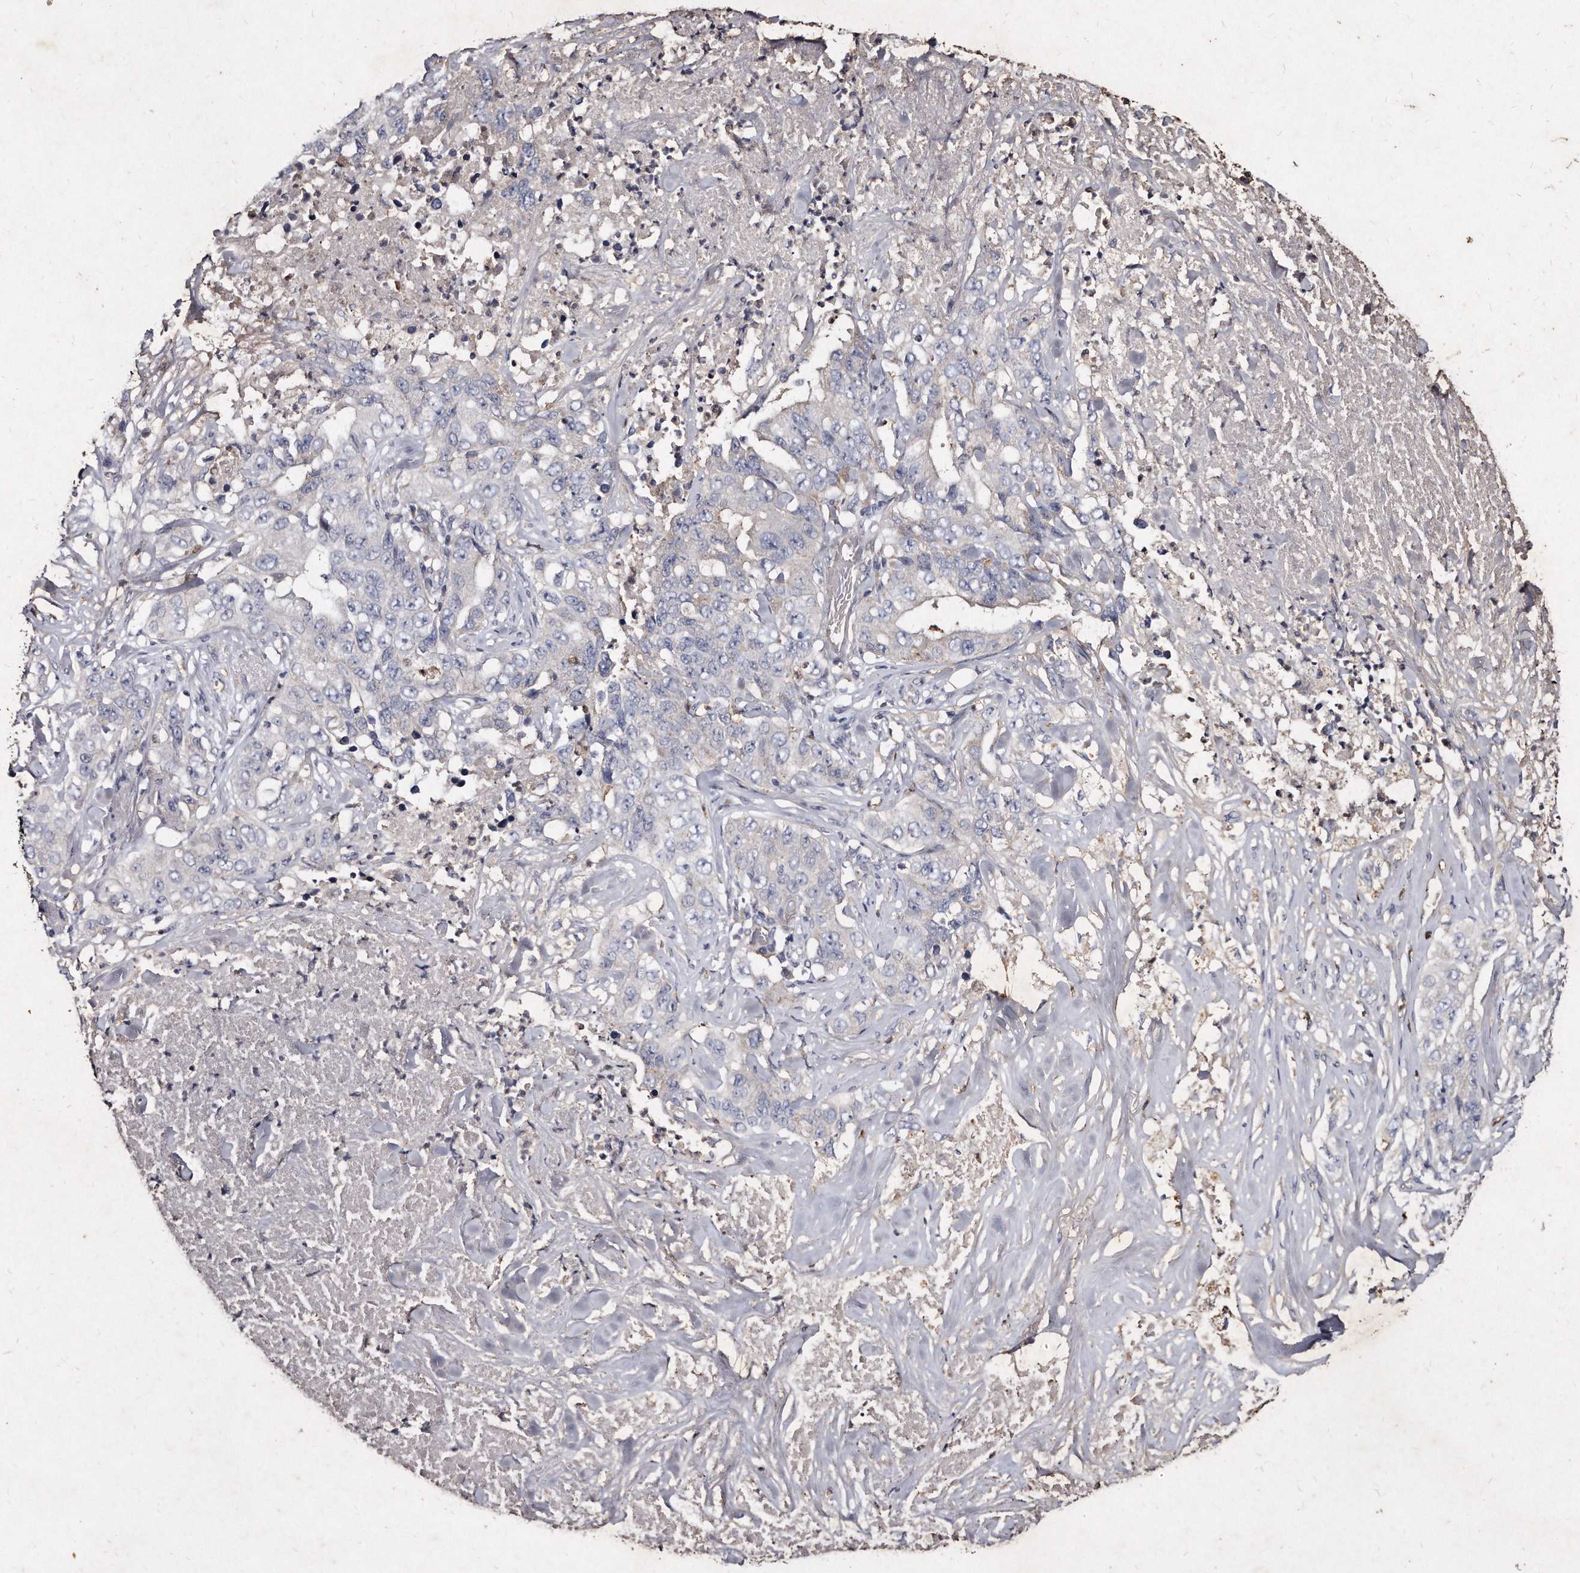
{"staining": {"intensity": "negative", "quantity": "none", "location": "none"}, "tissue": "lung cancer", "cell_type": "Tumor cells", "image_type": "cancer", "snomed": [{"axis": "morphology", "description": "Adenocarcinoma, NOS"}, {"axis": "topography", "description": "Lung"}], "caption": "The micrograph exhibits no significant staining in tumor cells of lung cancer (adenocarcinoma).", "gene": "KLHDC3", "patient": {"sex": "female", "age": 51}}